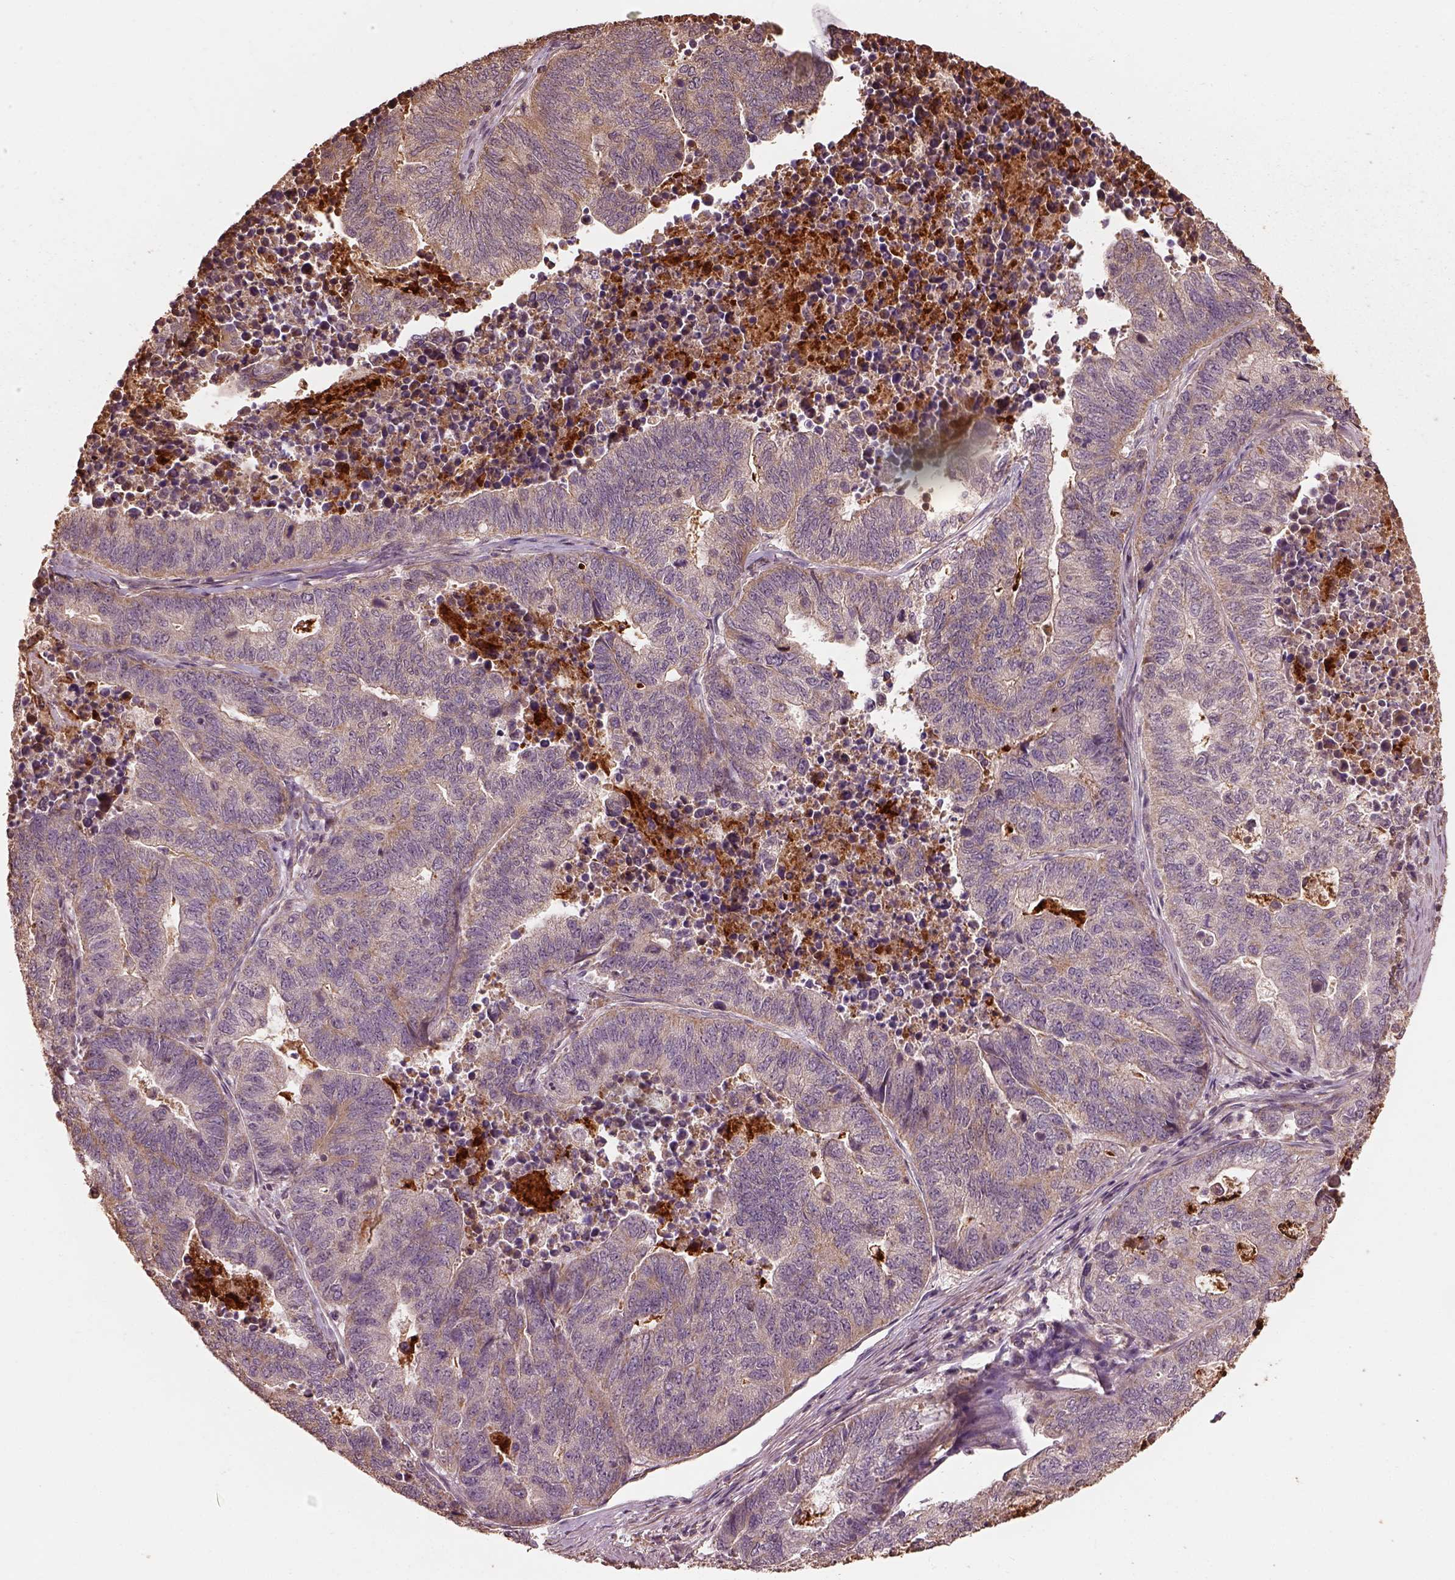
{"staining": {"intensity": "moderate", "quantity": "<25%", "location": "cytoplasmic/membranous"}, "tissue": "stomach cancer", "cell_type": "Tumor cells", "image_type": "cancer", "snomed": [{"axis": "morphology", "description": "Adenocarcinoma, NOS"}, {"axis": "topography", "description": "Stomach, upper"}], "caption": "A high-resolution micrograph shows immunohistochemistry staining of stomach cancer (adenocarcinoma), which exhibits moderate cytoplasmic/membranous expression in approximately <25% of tumor cells.", "gene": "METTL4", "patient": {"sex": "female", "age": 67}}